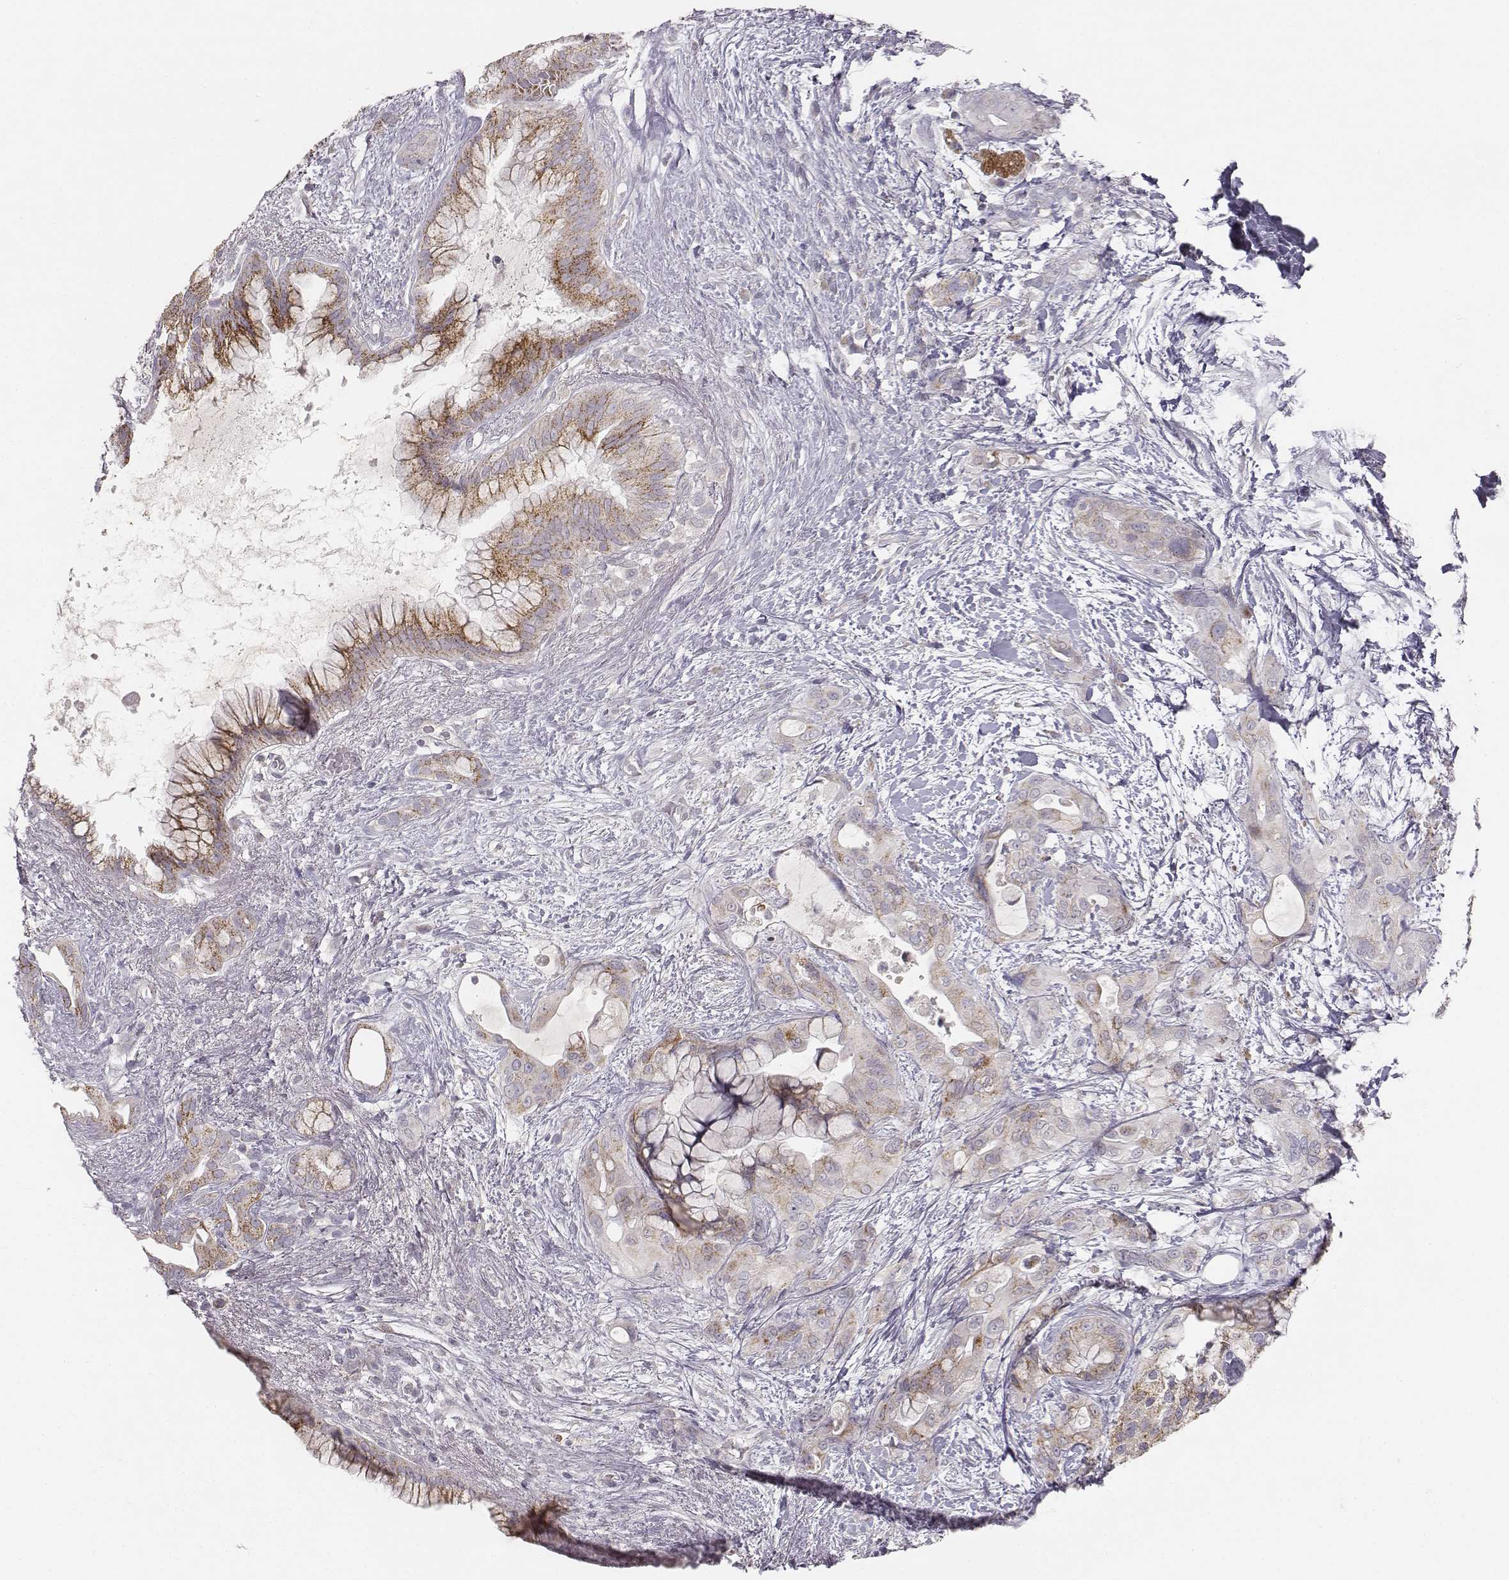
{"staining": {"intensity": "weak", "quantity": "25%-75%", "location": "cytoplasmic/membranous"}, "tissue": "pancreatic cancer", "cell_type": "Tumor cells", "image_type": "cancer", "snomed": [{"axis": "morphology", "description": "Adenocarcinoma, NOS"}, {"axis": "topography", "description": "Pancreas"}], "caption": "Tumor cells show low levels of weak cytoplasmic/membranous staining in approximately 25%-75% of cells in pancreatic cancer. The staining is performed using DAB brown chromogen to label protein expression. The nuclei are counter-stained blue using hematoxylin.", "gene": "ABCD3", "patient": {"sex": "male", "age": 71}}